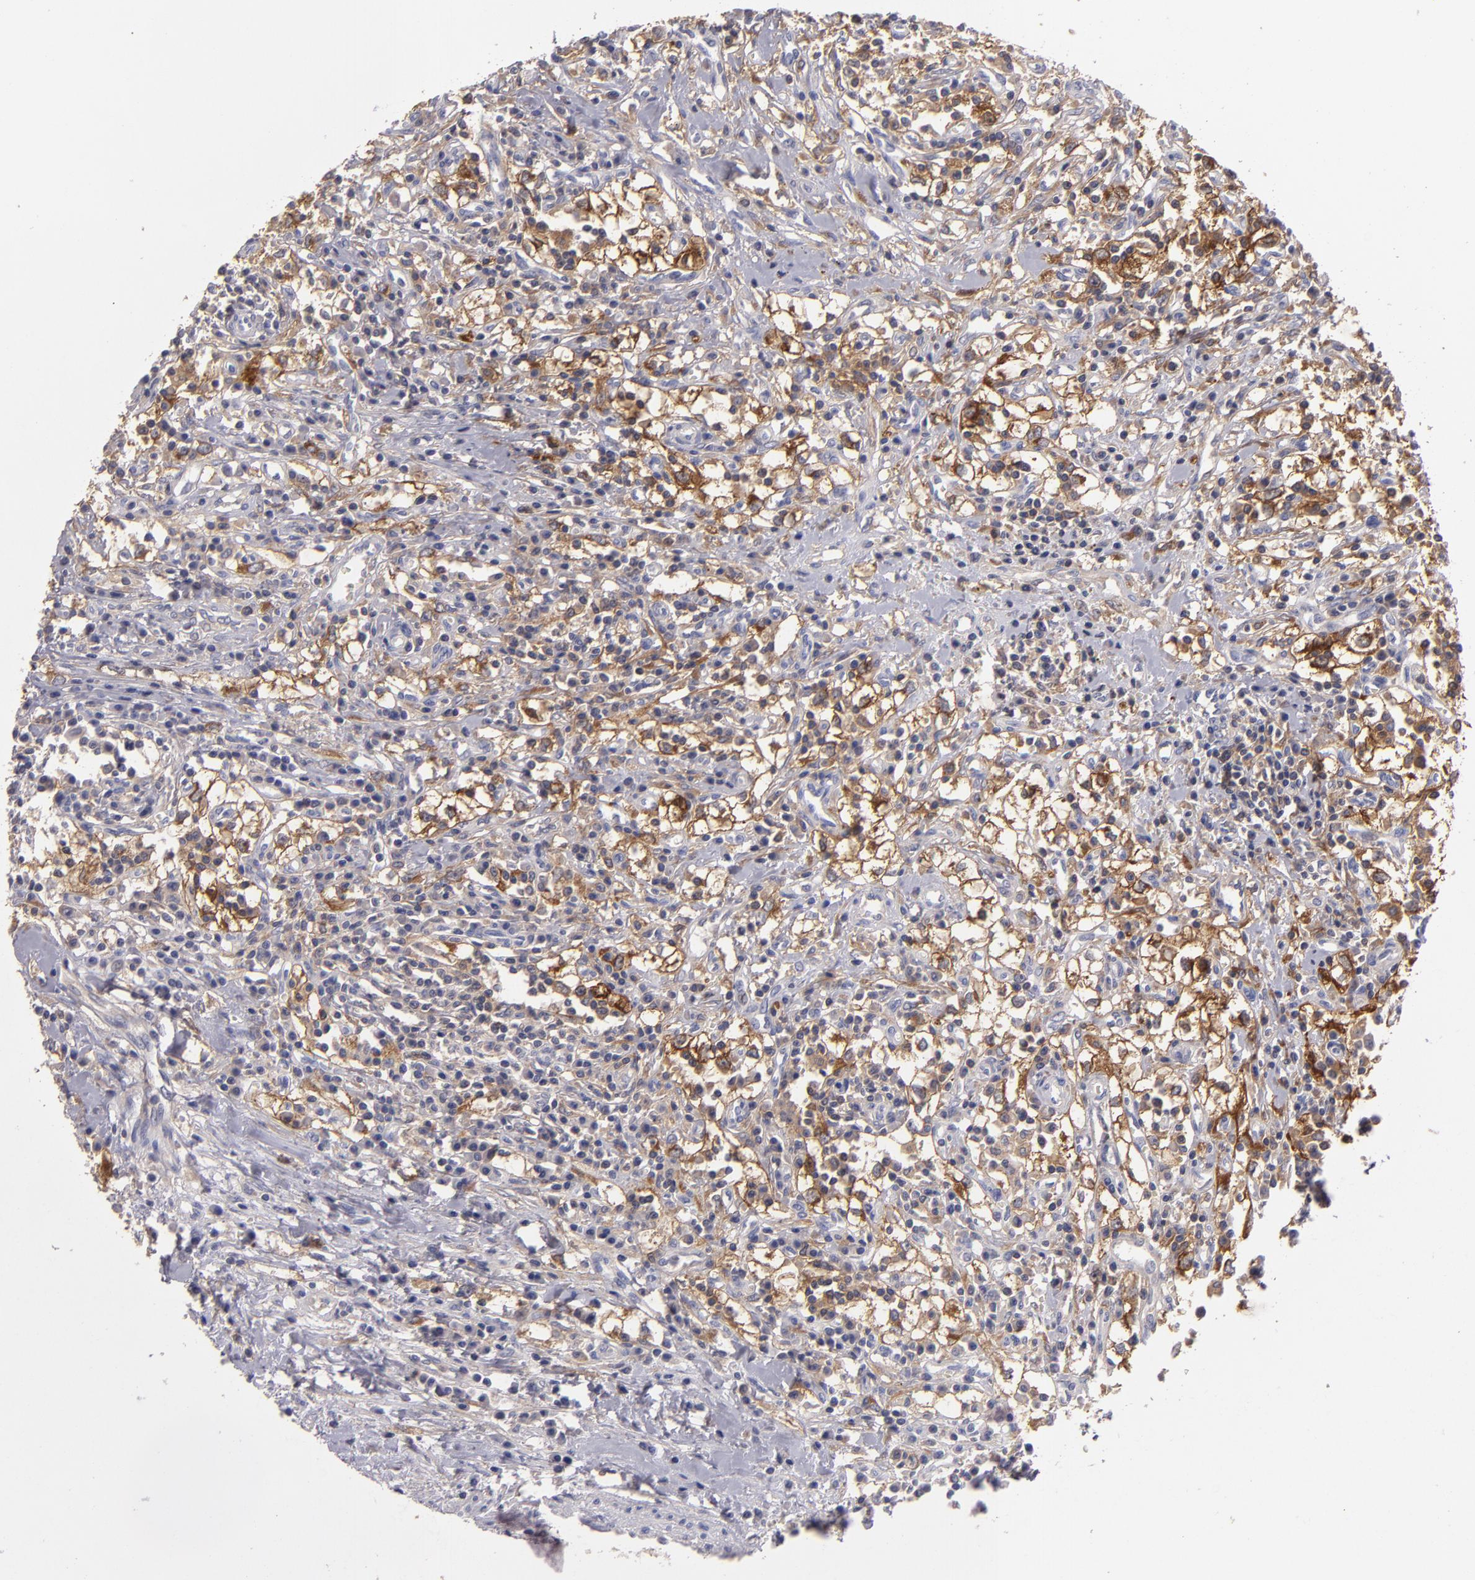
{"staining": {"intensity": "moderate", "quantity": ">75%", "location": "cytoplasmic/membranous"}, "tissue": "renal cancer", "cell_type": "Tumor cells", "image_type": "cancer", "snomed": [{"axis": "morphology", "description": "Adenocarcinoma, NOS"}, {"axis": "topography", "description": "Kidney"}], "caption": "A medium amount of moderate cytoplasmic/membranous staining is appreciated in about >75% of tumor cells in renal adenocarcinoma tissue.", "gene": "MMP10", "patient": {"sex": "male", "age": 82}}